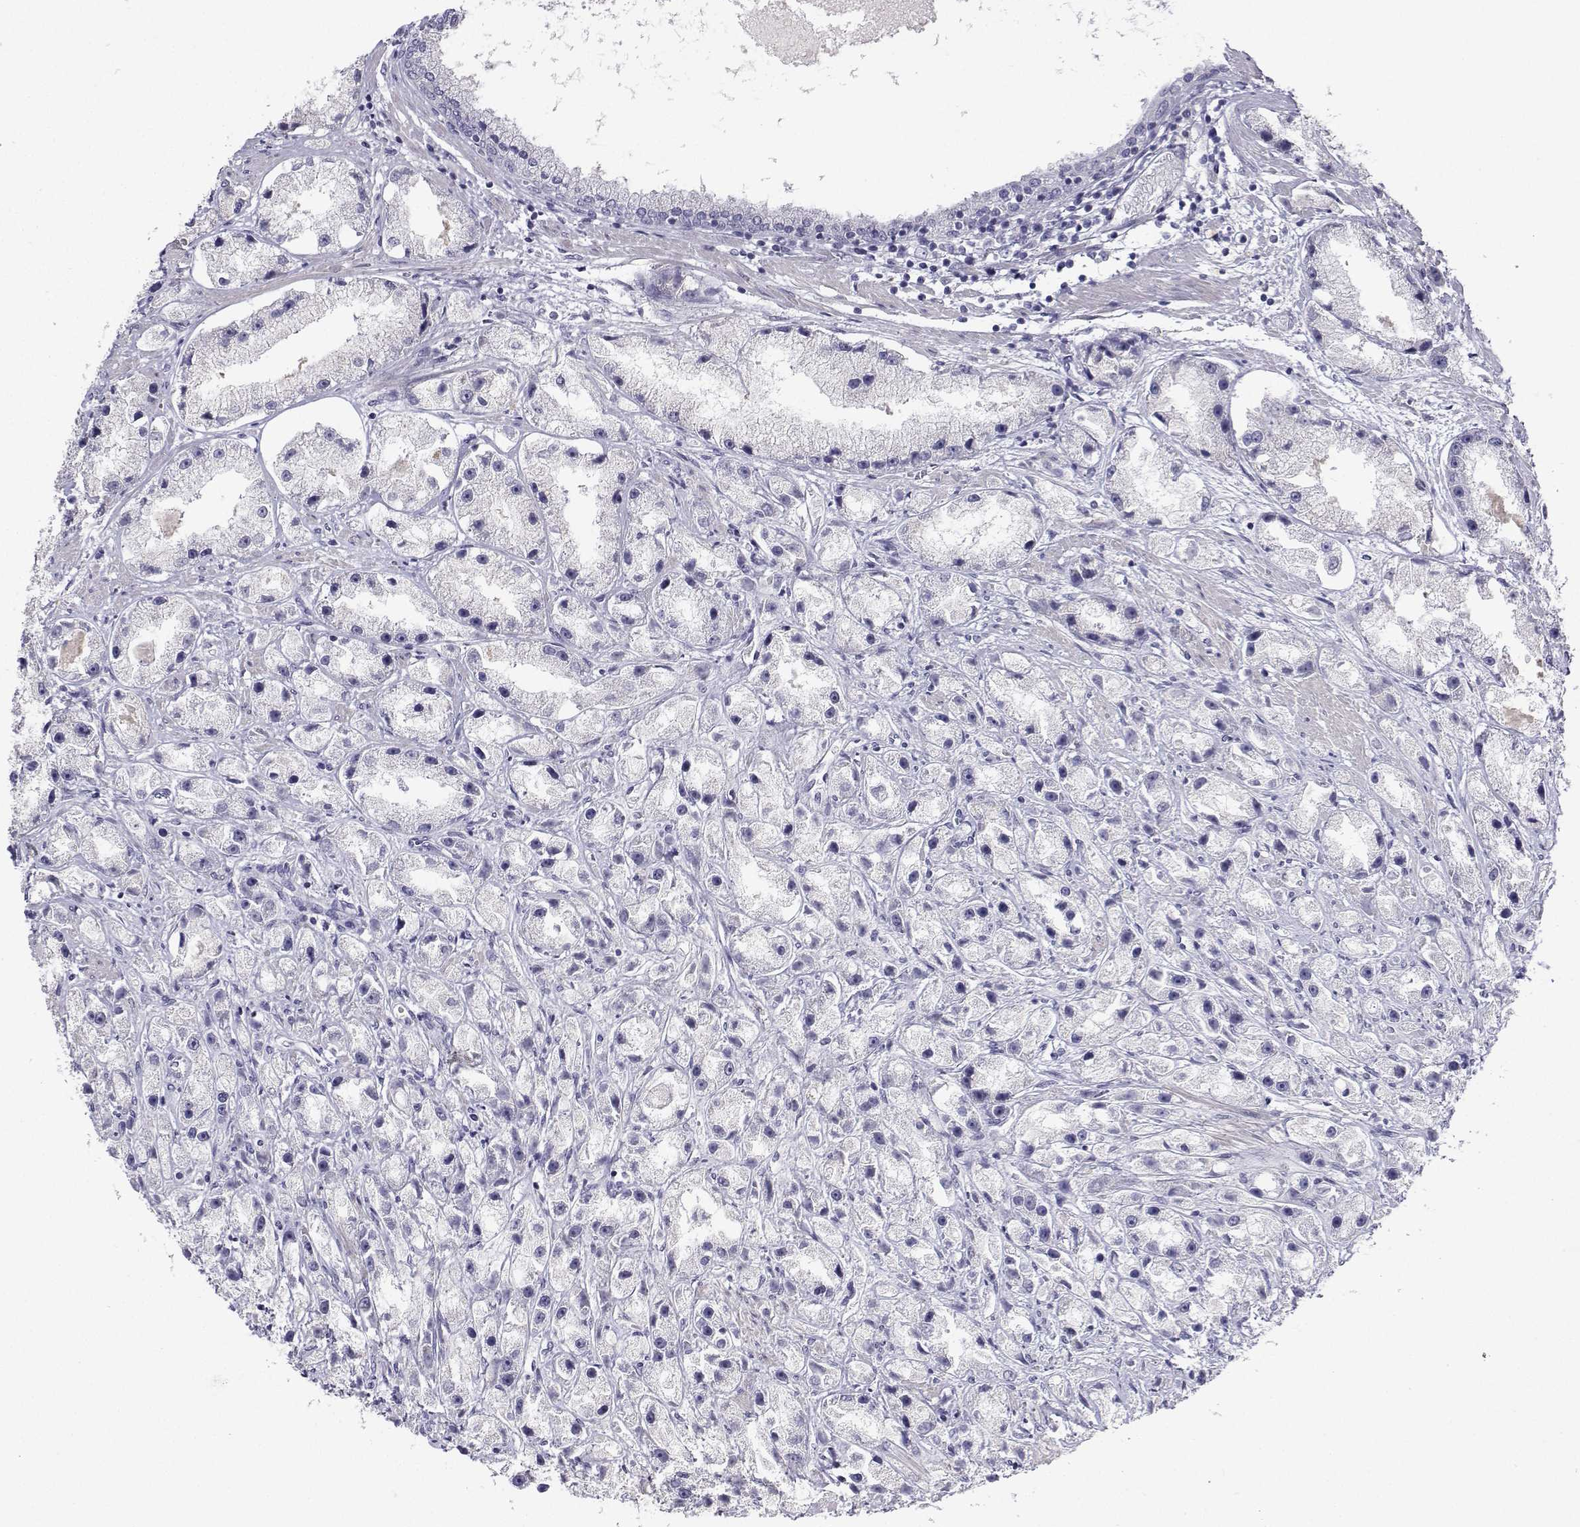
{"staining": {"intensity": "negative", "quantity": "none", "location": "none"}, "tissue": "prostate cancer", "cell_type": "Tumor cells", "image_type": "cancer", "snomed": [{"axis": "morphology", "description": "Adenocarcinoma, High grade"}, {"axis": "topography", "description": "Prostate"}], "caption": "Immunohistochemical staining of prostate cancer reveals no significant expression in tumor cells.", "gene": "ANKRD65", "patient": {"sex": "male", "age": 67}}